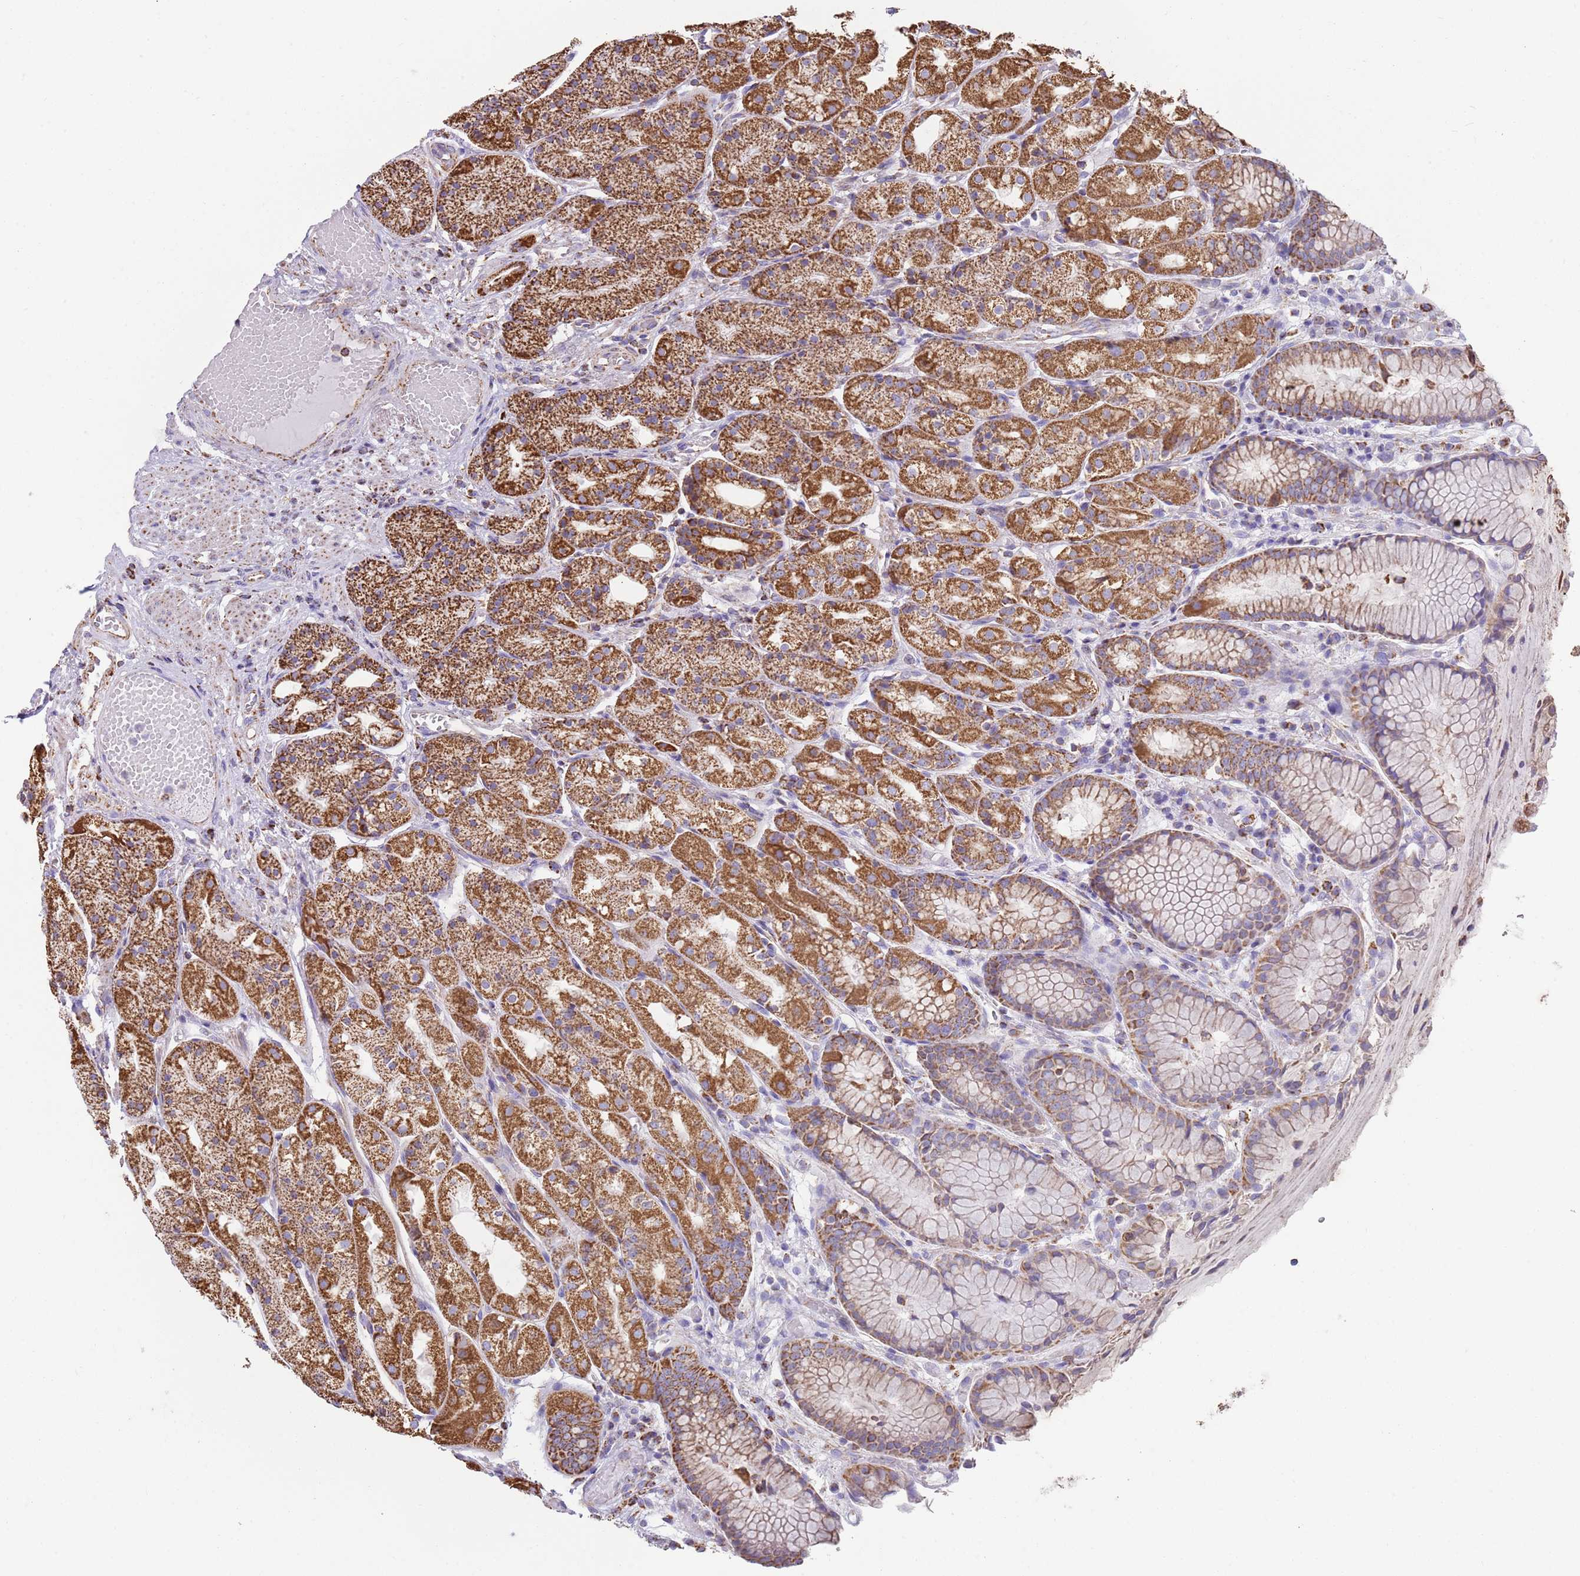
{"staining": {"intensity": "moderate", "quantity": ">75%", "location": "cytoplasmic/membranous"}, "tissue": "stomach", "cell_type": "Glandular cells", "image_type": "normal", "snomed": [{"axis": "morphology", "description": "Normal tissue, NOS"}, {"axis": "topography", "description": "Stomach, upper"}], "caption": "A brown stain labels moderate cytoplasmic/membranous positivity of a protein in glandular cells of normal stomach. The staining was performed using DAB (3,3'-diaminobenzidine), with brown indicating positive protein expression. Nuclei are stained blue with hematoxylin.", "gene": "TTLL1", "patient": {"sex": "male", "age": 72}}